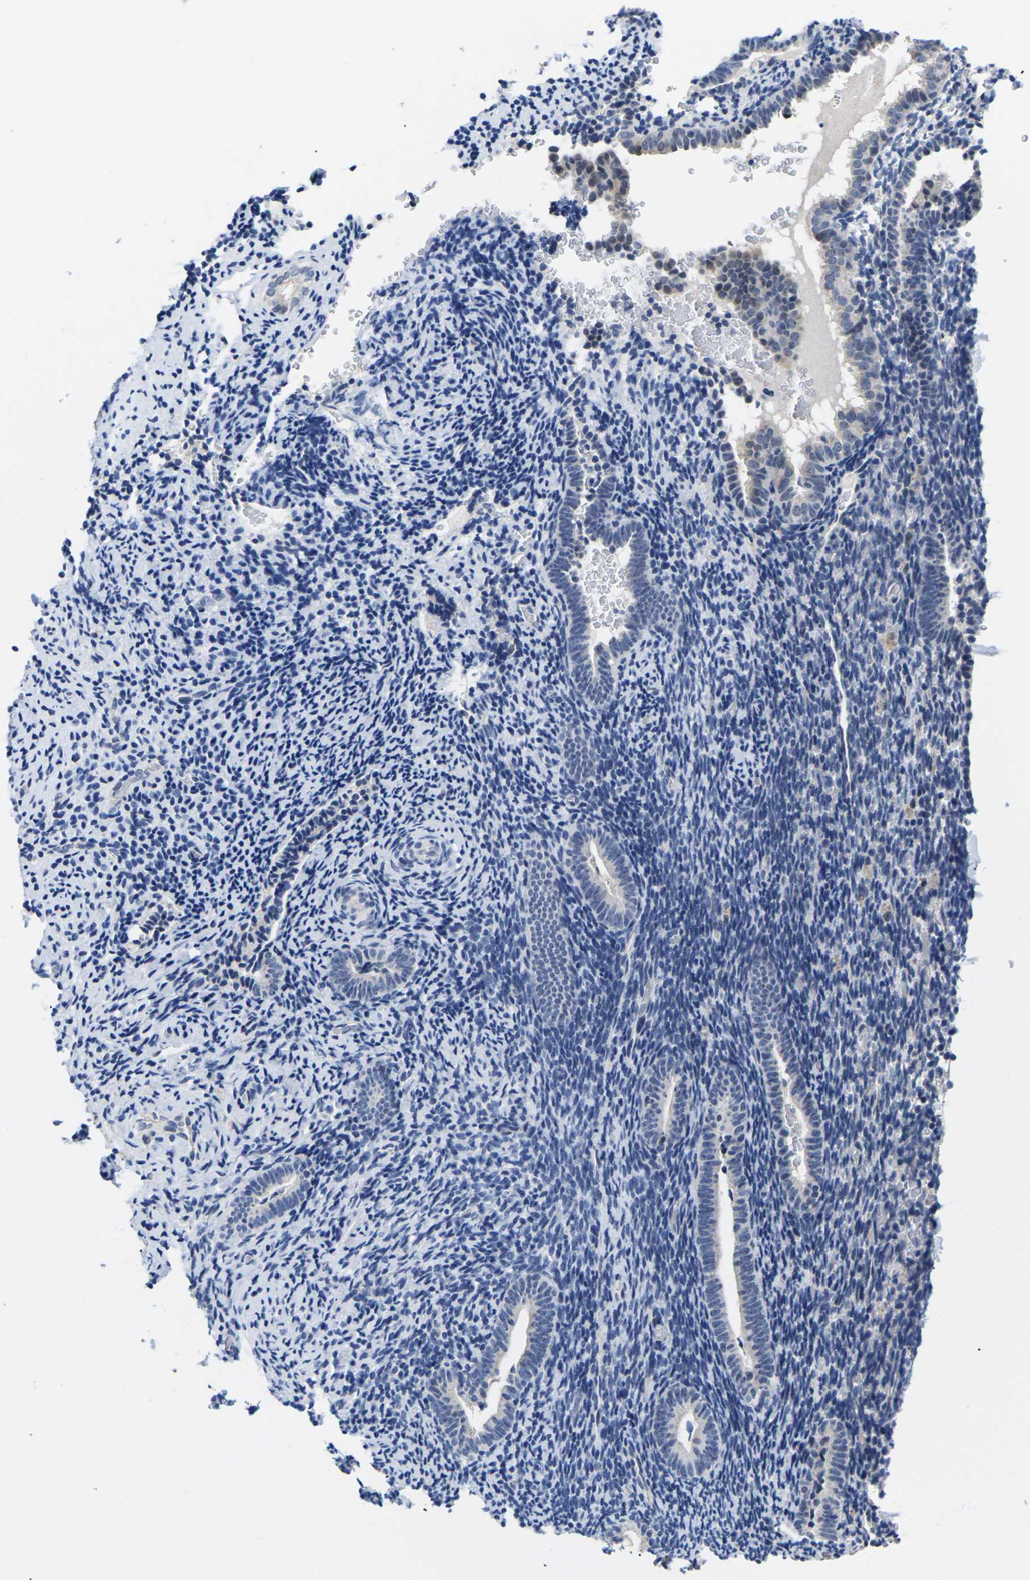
{"staining": {"intensity": "negative", "quantity": "none", "location": "none"}, "tissue": "endometrium", "cell_type": "Cells in endometrial stroma", "image_type": "normal", "snomed": [{"axis": "morphology", "description": "Normal tissue, NOS"}, {"axis": "topography", "description": "Endometrium"}], "caption": "Human endometrium stained for a protein using immunohistochemistry displays no expression in cells in endometrial stroma.", "gene": "ST6GAL2", "patient": {"sex": "female", "age": 51}}